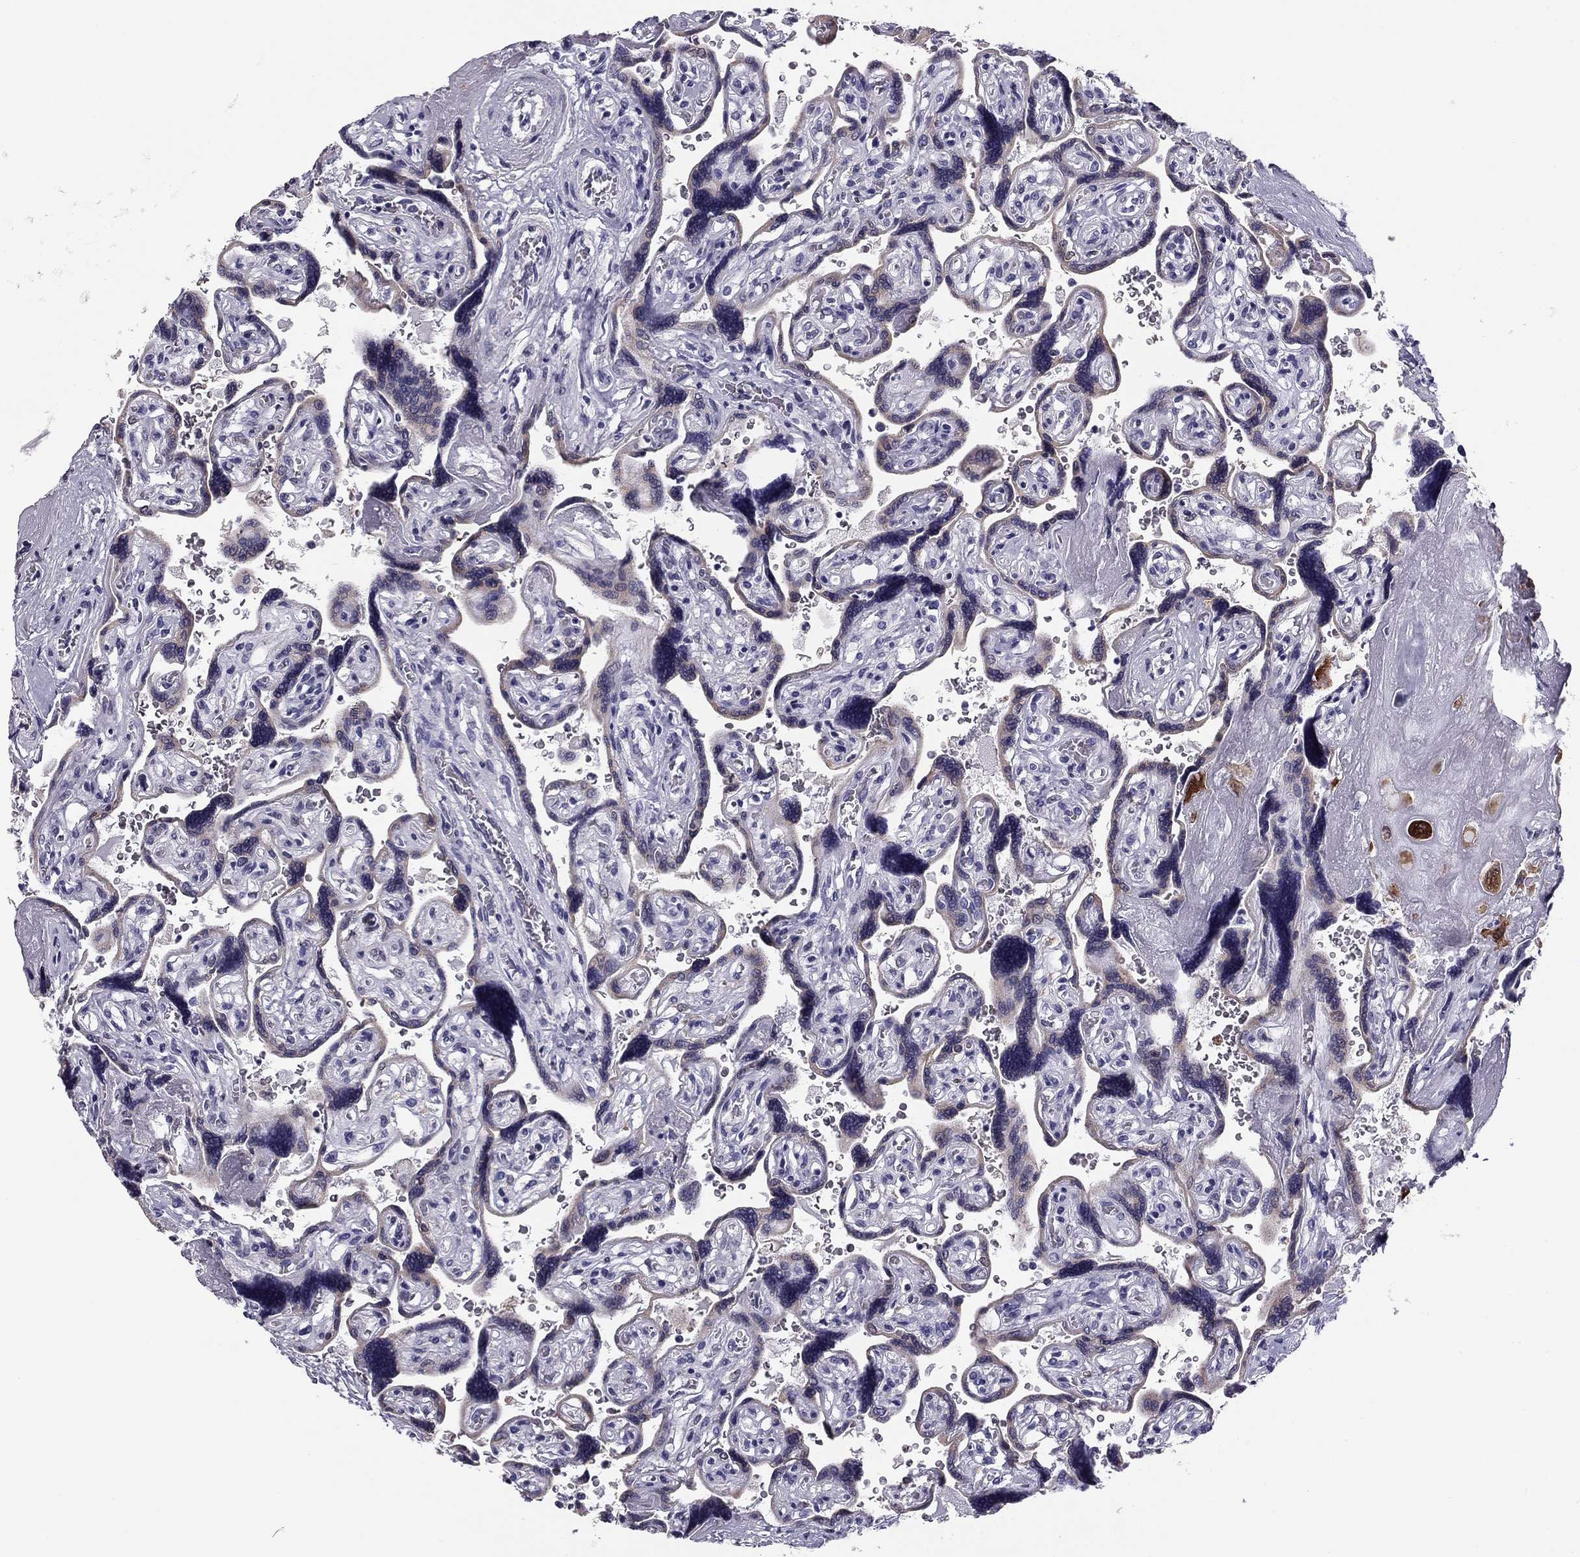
{"staining": {"intensity": "moderate", "quantity": "25%-75%", "location": "cytoplasmic/membranous"}, "tissue": "placenta", "cell_type": "Decidual cells", "image_type": "normal", "snomed": [{"axis": "morphology", "description": "Normal tissue, NOS"}, {"axis": "topography", "description": "Placenta"}], "caption": "Protein staining of unremarkable placenta displays moderate cytoplasmic/membranous staining in about 25%-75% of decidual cells. (IHC, brightfield microscopy, high magnification).", "gene": "TMED3", "patient": {"sex": "female", "age": 32}}